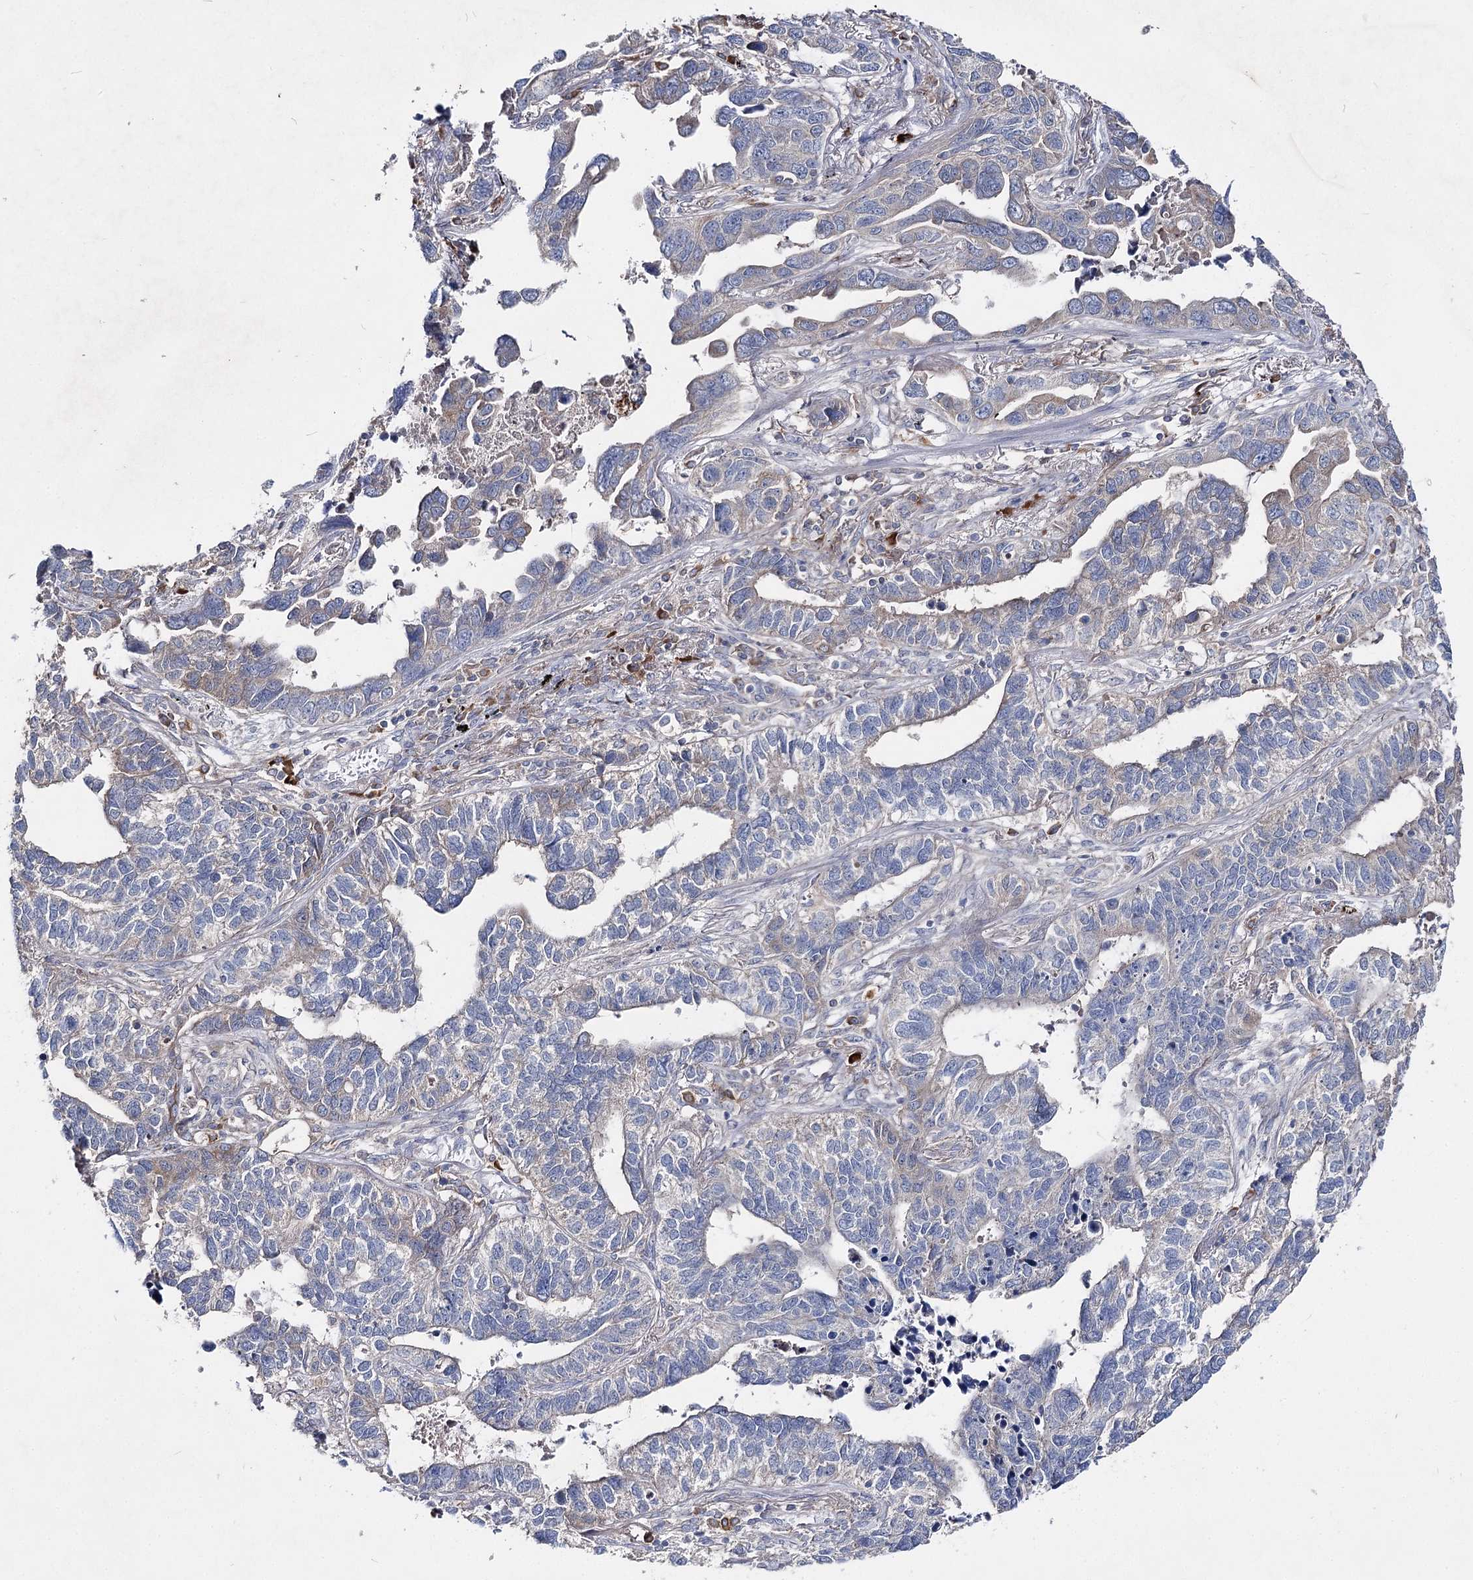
{"staining": {"intensity": "negative", "quantity": "none", "location": "none"}, "tissue": "lung cancer", "cell_type": "Tumor cells", "image_type": "cancer", "snomed": [{"axis": "morphology", "description": "Adenocarcinoma, NOS"}, {"axis": "topography", "description": "Lung"}], "caption": "A micrograph of lung adenocarcinoma stained for a protein displays no brown staining in tumor cells.", "gene": "IL1RAP", "patient": {"sex": "male", "age": 67}}